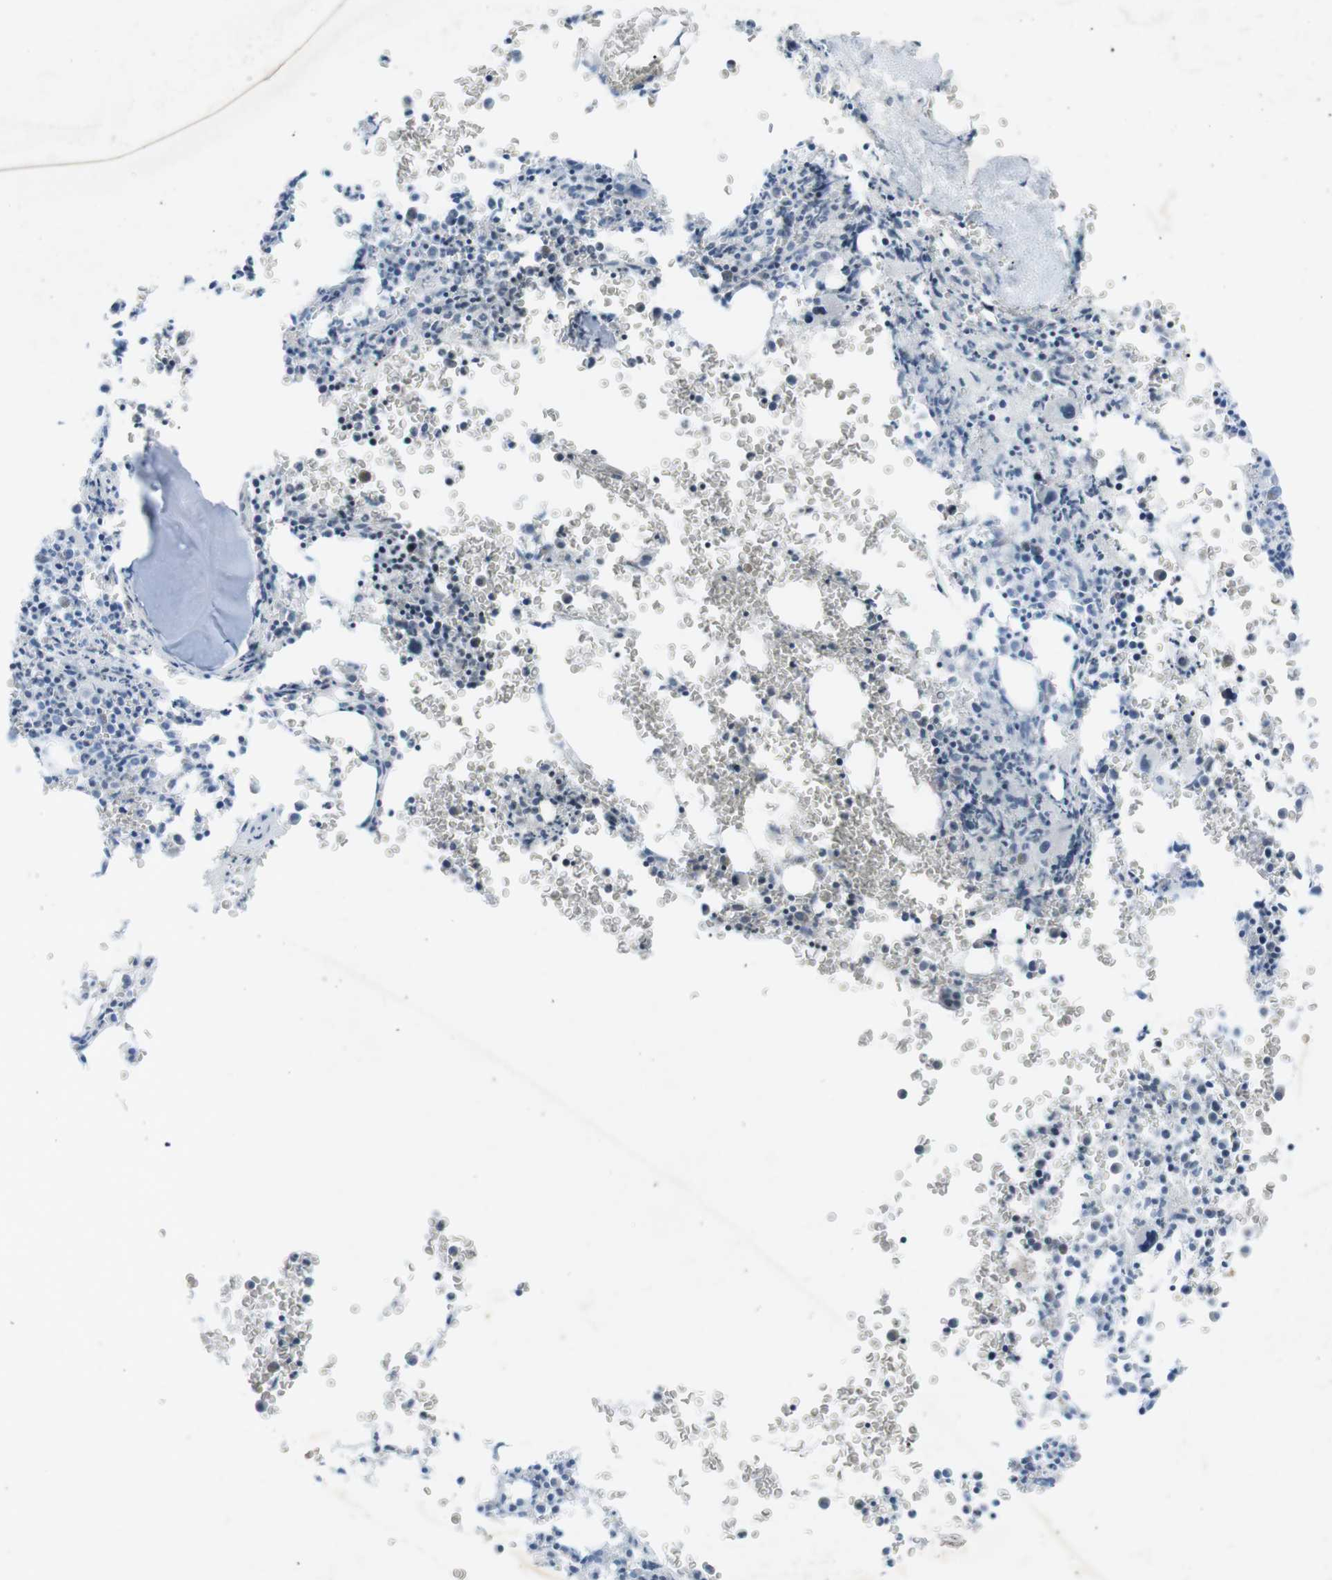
{"staining": {"intensity": "negative", "quantity": "none", "location": "none"}, "tissue": "bone marrow", "cell_type": "Hematopoietic cells", "image_type": "normal", "snomed": [{"axis": "morphology", "description": "Normal tissue, NOS"}, {"axis": "morphology", "description": "Inflammation, NOS"}, {"axis": "topography", "description": "Bone marrow"}], "caption": "Hematopoietic cells are negative for brown protein staining in unremarkable bone marrow. (DAB immunohistochemistry visualized using brightfield microscopy, high magnification).", "gene": "SALL4", "patient": {"sex": "female", "age": 56}}